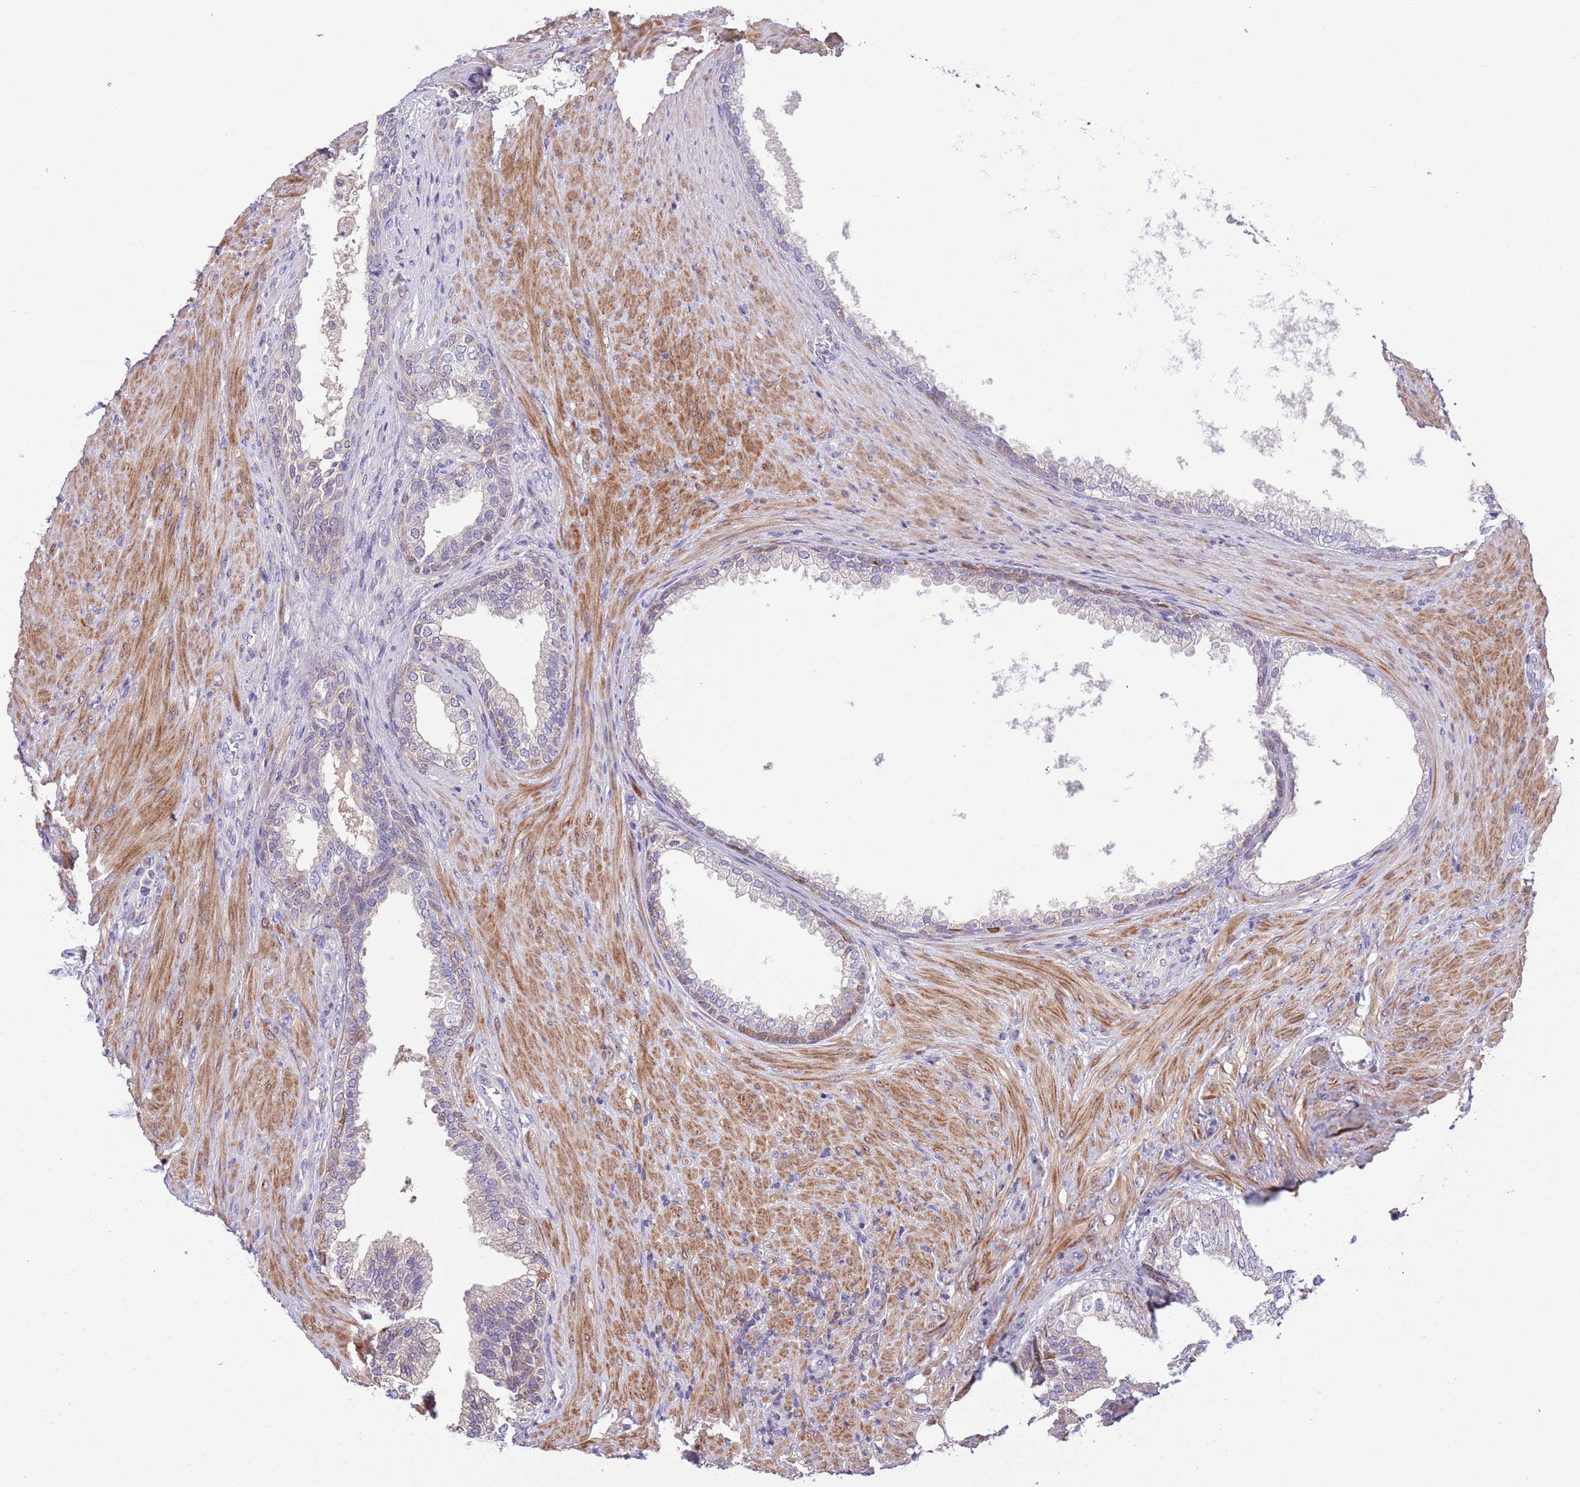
{"staining": {"intensity": "weak", "quantity": "<25%", "location": "cytoplasmic/membranous"}, "tissue": "prostate", "cell_type": "Glandular cells", "image_type": "normal", "snomed": [{"axis": "morphology", "description": "Normal tissue, NOS"}, {"axis": "topography", "description": "Prostate"}], "caption": "This micrograph is of benign prostate stained with immunohistochemistry to label a protein in brown with the nuclei are counter-stained blue. There is no positivity in glandular cells. (DAB IHC with hematoxylin counter stain).", "gene": "PRR32", "patient": {"sex": "male", "age": 76}}